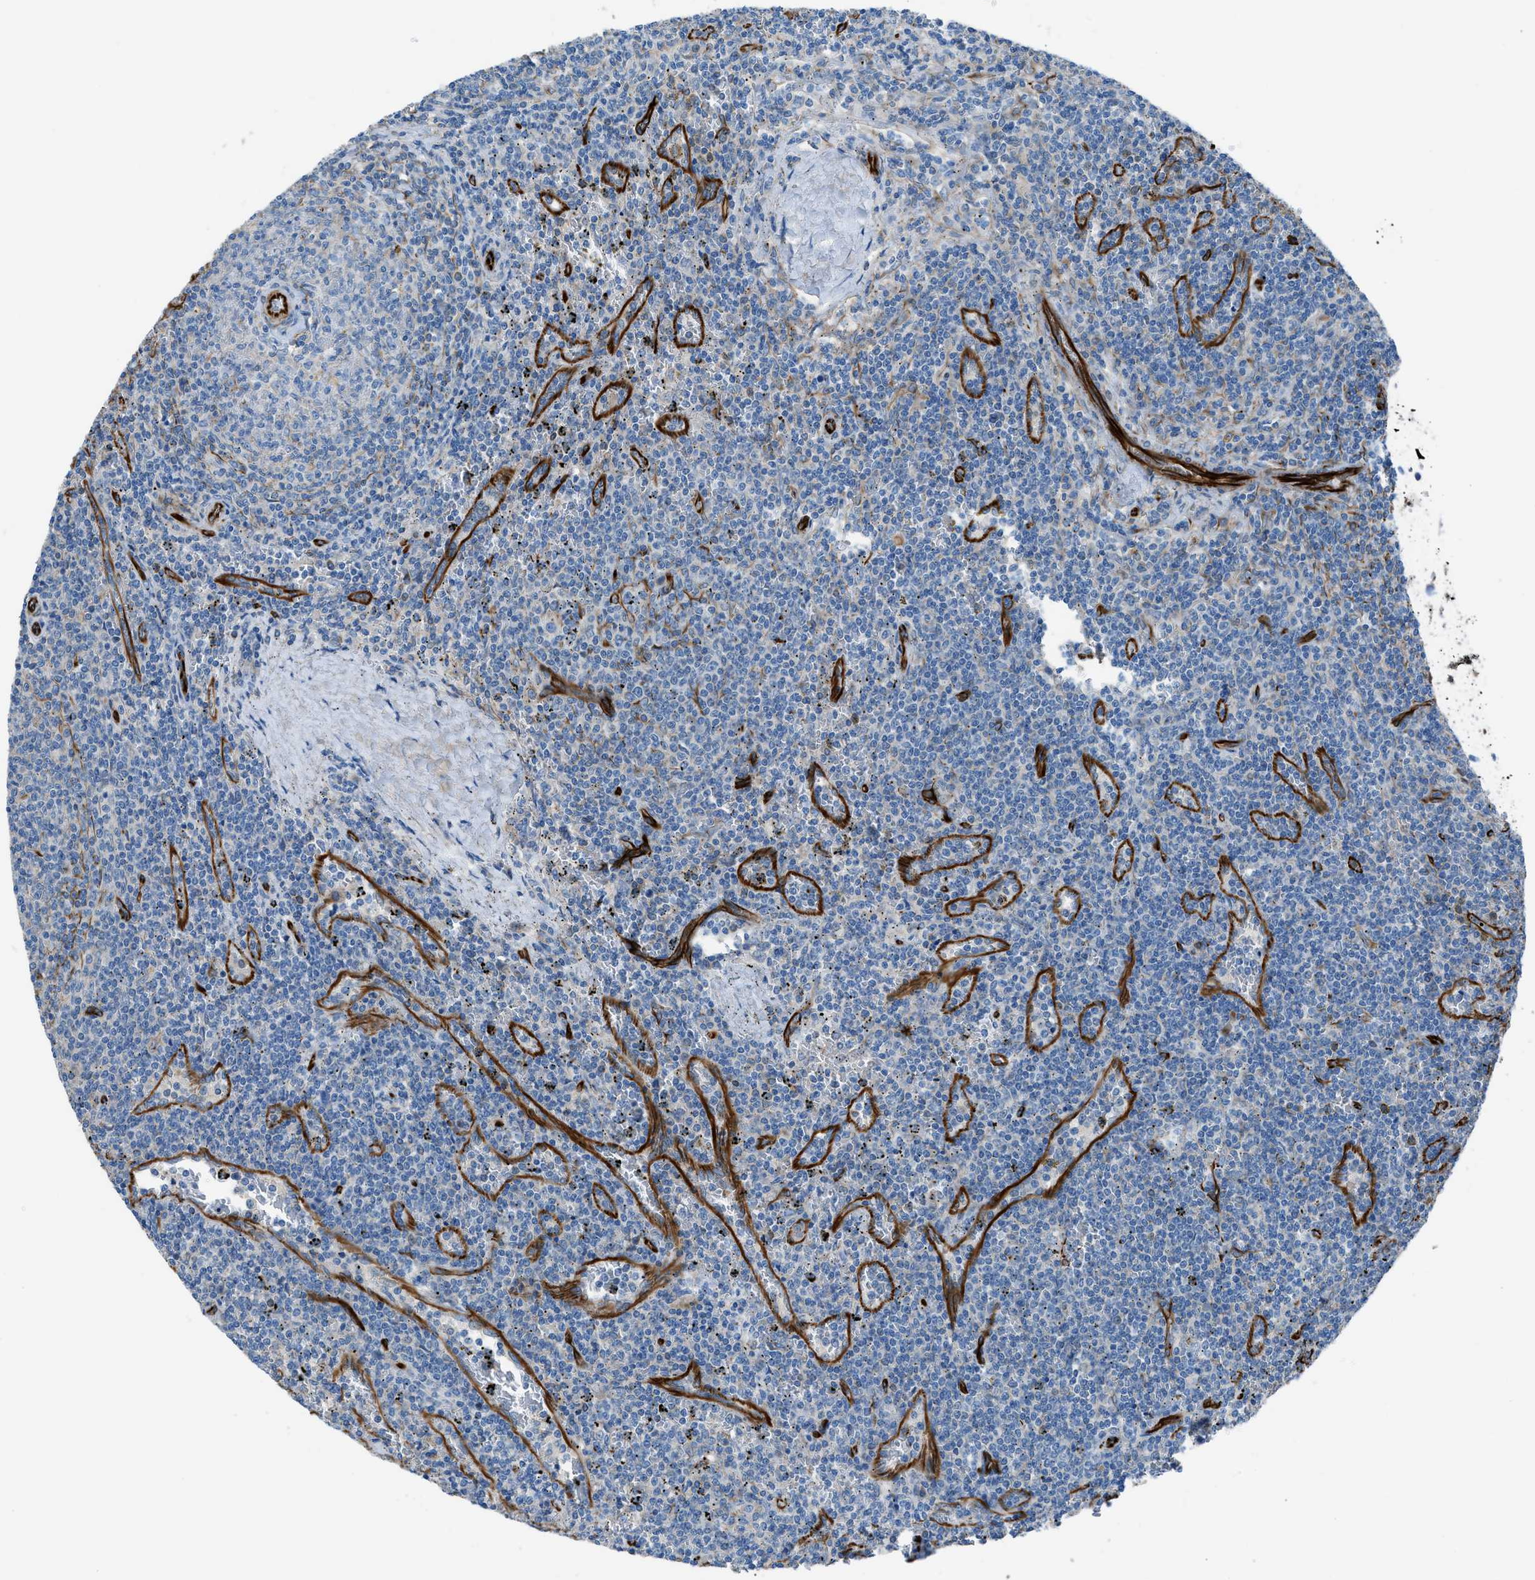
{"staining": {"intensity": "negative", "quantity": "none", "location": "none"}, "tissue": "lymphoma", "cell_type": "Tumor cells", "image_type": "cancer", "snomed": [{"axis": "morphology", "description": "Malignant lymphoma, non-Hodgkin's type, Low grade"}, {"axis": "topography", "description": "Spleen"}], "caption": "A high-resolution micrograph shows immunohistochemistry staining of lymphoma, which demonstrates no significant staining in tumor cells.", "gene": "CABP7", "patient": {"sex": "female", "age": 50}}